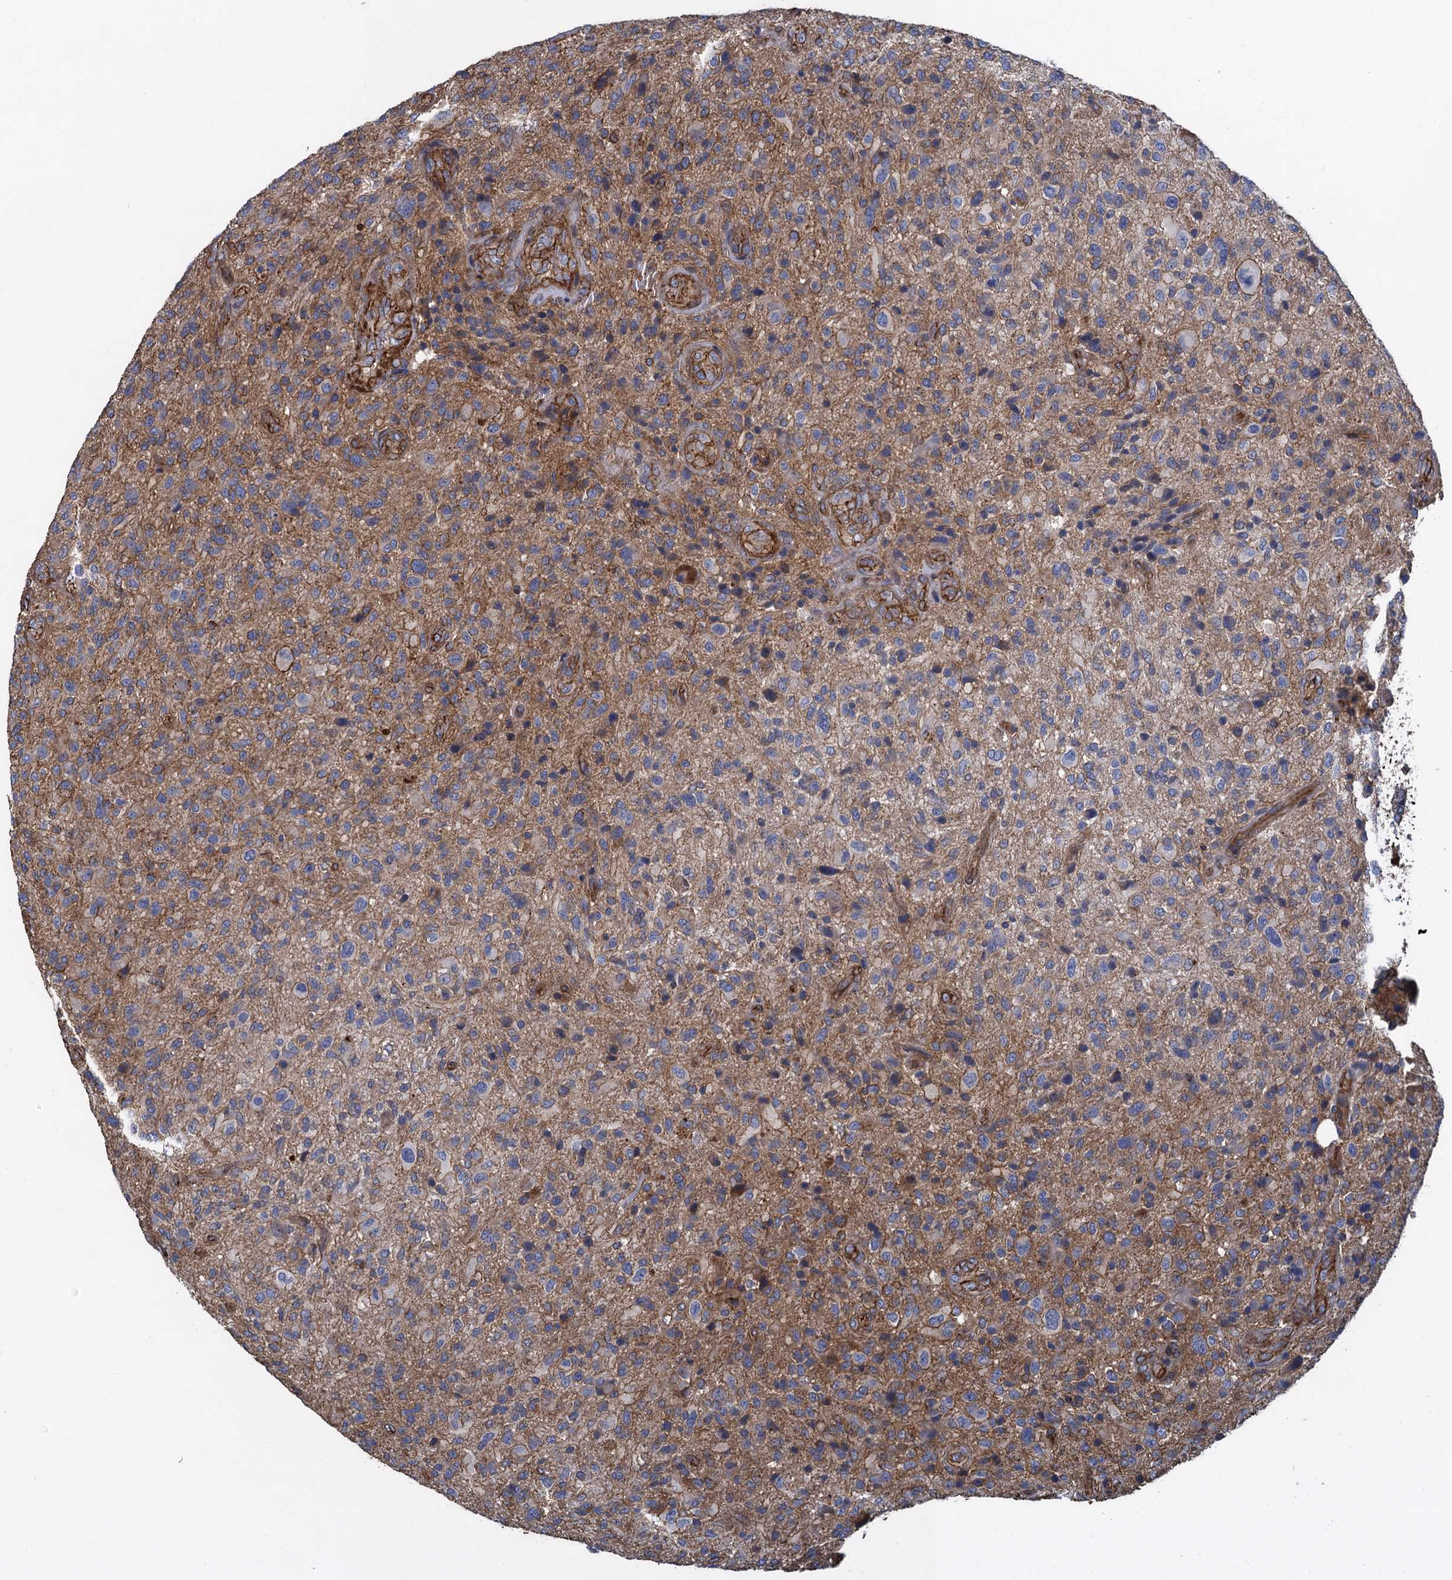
{"staining": {"intensity": "weak", "quantity": "25%-75%", "location": "cytoplasmic/membranous"}, "tissue": "glioma", "cell_type": "Tumor cells", "image_type": "cancer", "snomed": [{"axis": "morphology", "description": "Glioma, malignant, High grade"}, {"axis": "topography", "description": "Brain"}], "caption": "Malignant glioma (high-grade) stained with a protein marker displays weak staining in tumor cells.", "gene": "PROSER2", "patient": {"sex": "male", "age": 47}}